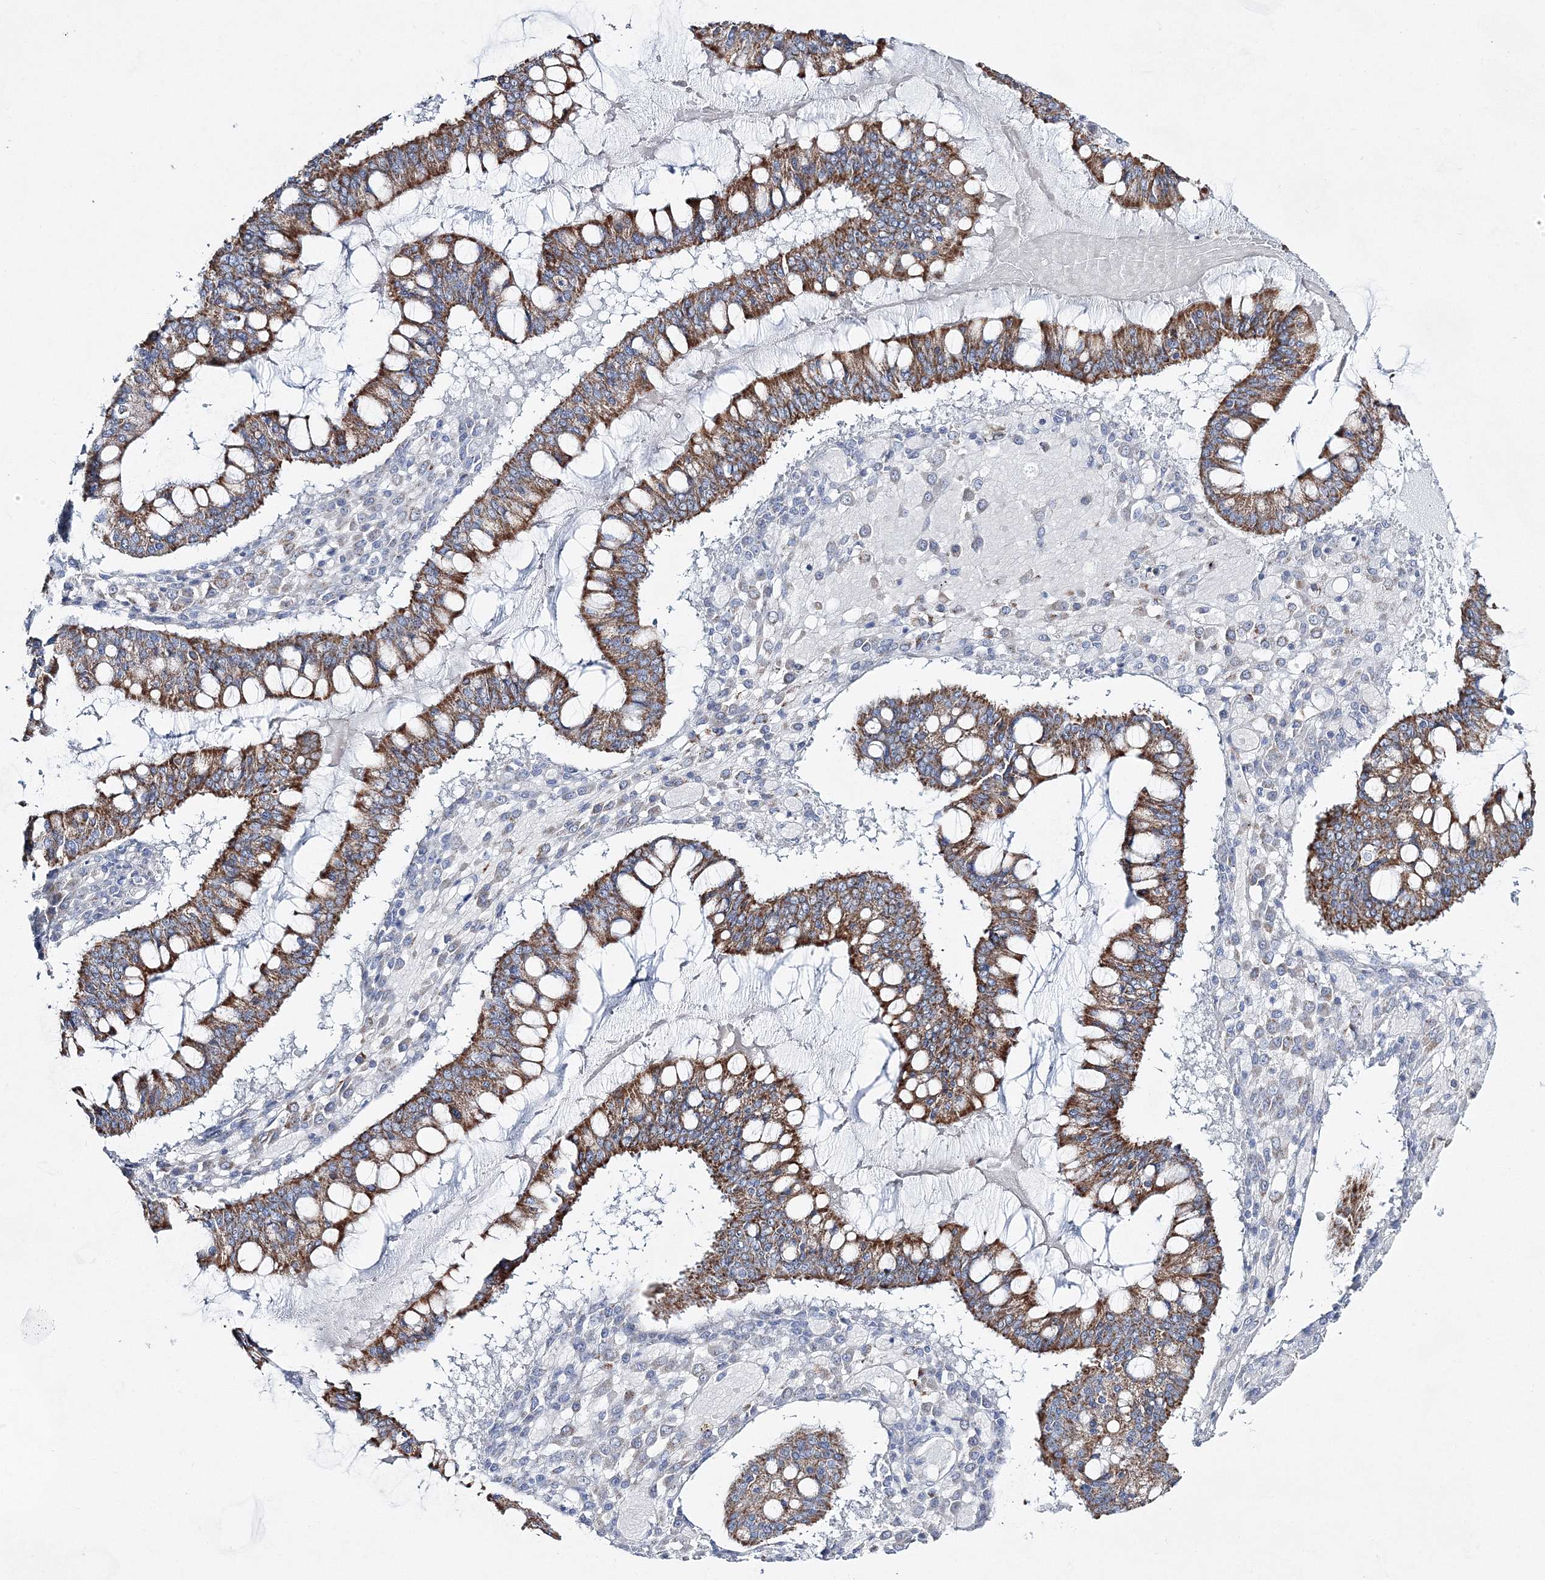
{"staining": {"intensity": "moderate", "quantity": ">75%", "location": "cytoplasmic/membranous"}, "tissue": "ovarian cancer", "cell_type": "Tumor cells", "image_type": "cancer", "snomed": [{"axis": "morphology", "description": "Cystadenocarcinoma, mucinous, NOS"}, {"axis": "topography", "description": "Ovary"}], "caption": "Immunohistochemistry of ovarian mucinous cystadenocarcinoma exhibits medium levels of moderate cytoplasmic/membranous expression in approximately >75% of tumor cells.", "gene": "HIBCH", "patient": {"sex": "female", "age": 73}}